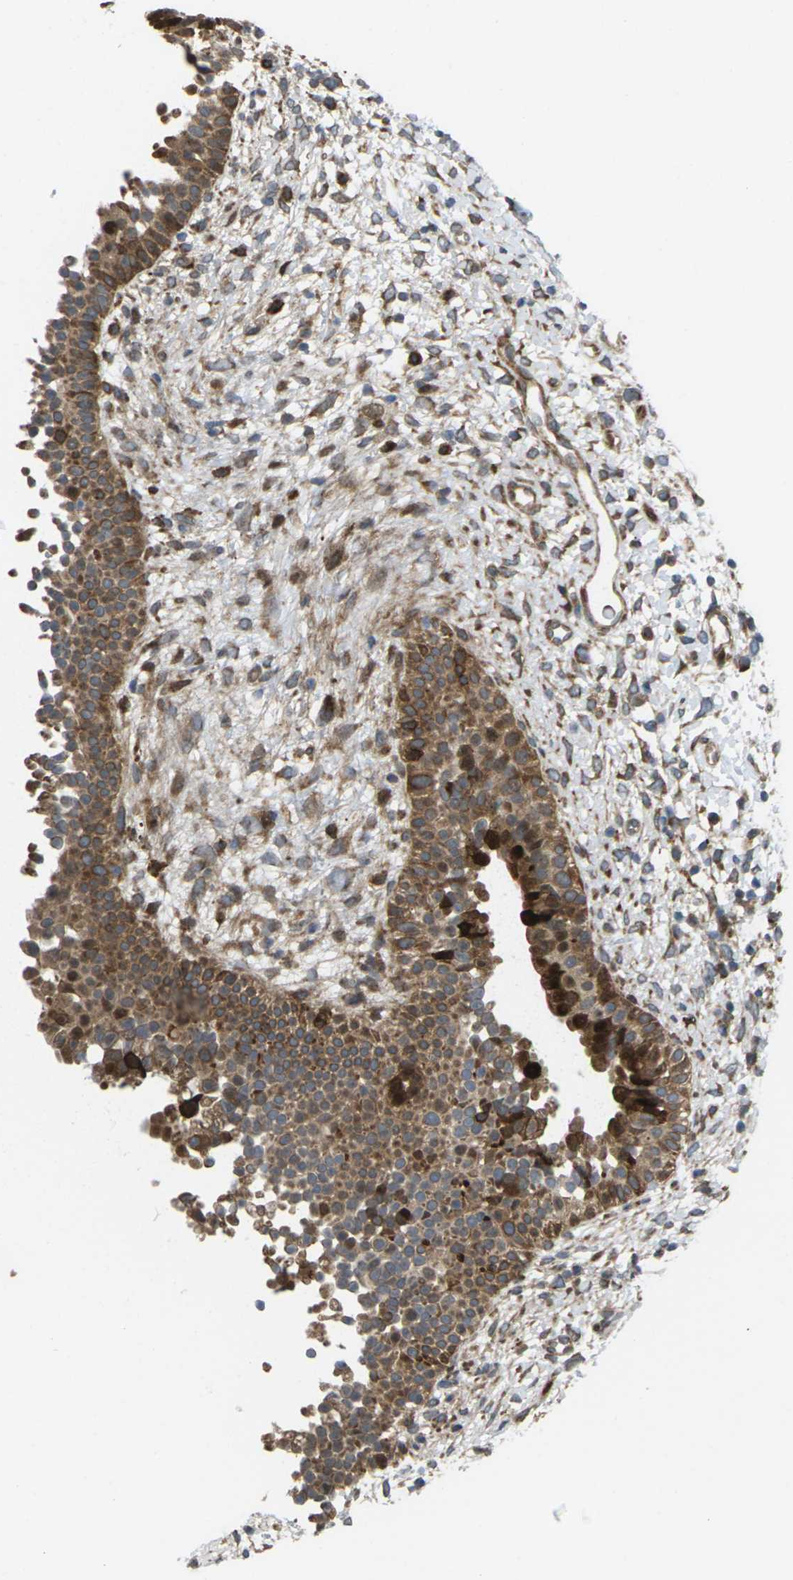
{"staining": {"intensity": "moderate", "quantity": ">75%", "location": "cytoplasmic/membranous"}, "tissue": "nasopharynx", "cell_type": "Respiratory epithelial cells", "image_type": "normal", "snomed": [{"axis": "morphology", "description": "Normal tissue, NOS"}, {"axis": "topography", "description": "Nasopharynx"}], "caption": "Nasopharynx stained for a protein demonstrates moderate cytoplasmic/membranous positivity in respiratory epithelial cells. (Stains: DAB (3,3'-diaminobenzidine) in brown, nuclei in blue, Microscopy: brightfield microscopy at high magnification).", "gene": "ROBO1", "patient": {"sex": "male", "age": 22}}